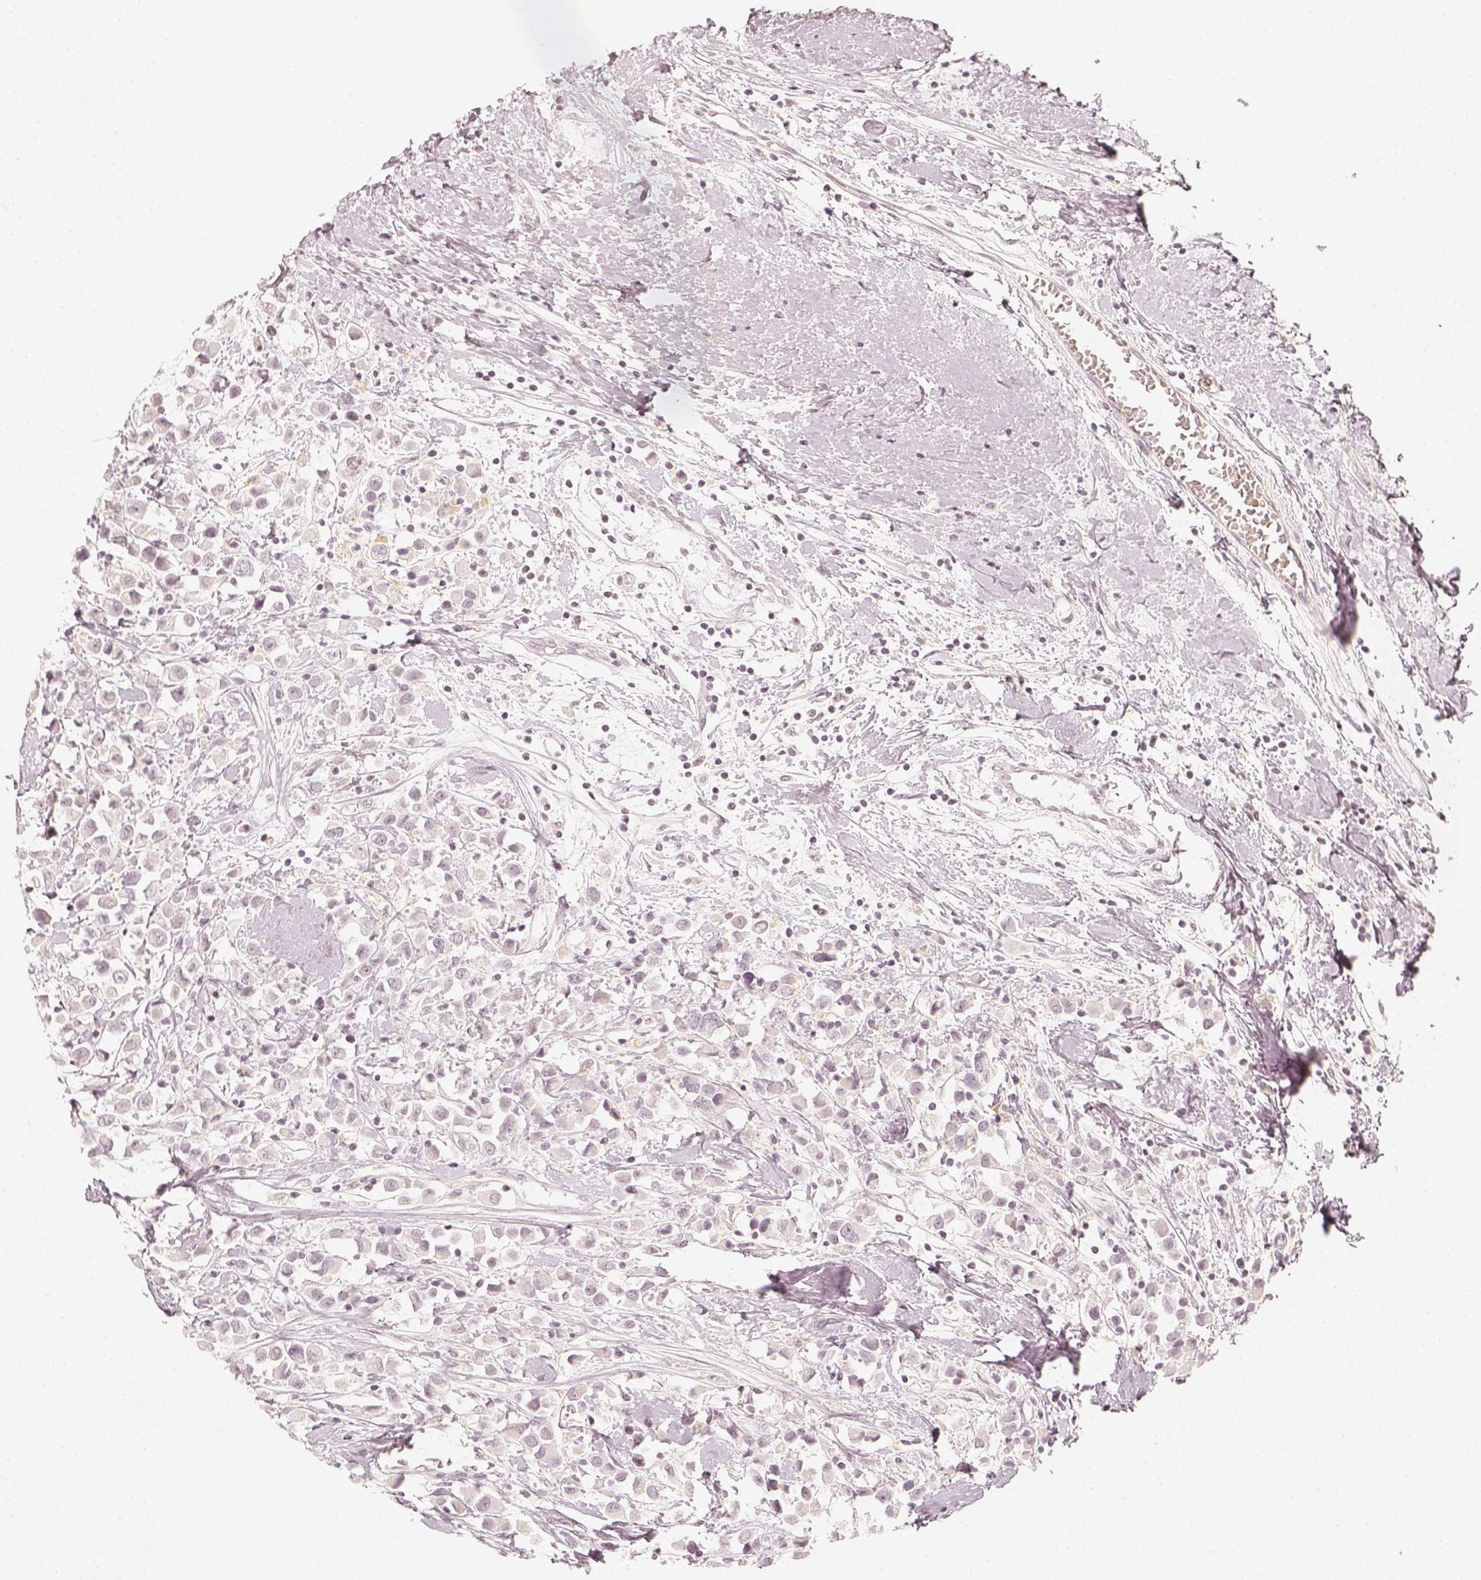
{"staining": {"intensity": "negative", "quantity": "none", "location": "none"}, "tissue": "breast cancer", "cell_type": "Tumor cells", "image_type": "cancer", "snomed": [{"axis": "morphology", "description": "Duct carcinoma"}, {"axis": "topography", "description": "Breast"}], "caption": "Immunohistochemistry photomicrograph of neoplastic tissue: human breast intraductal carcinoma stained with DAB reveals no significant protein staining in tumor cells.", "gene": "DSG4", "patient": {"sex": "female", "age": 61}}